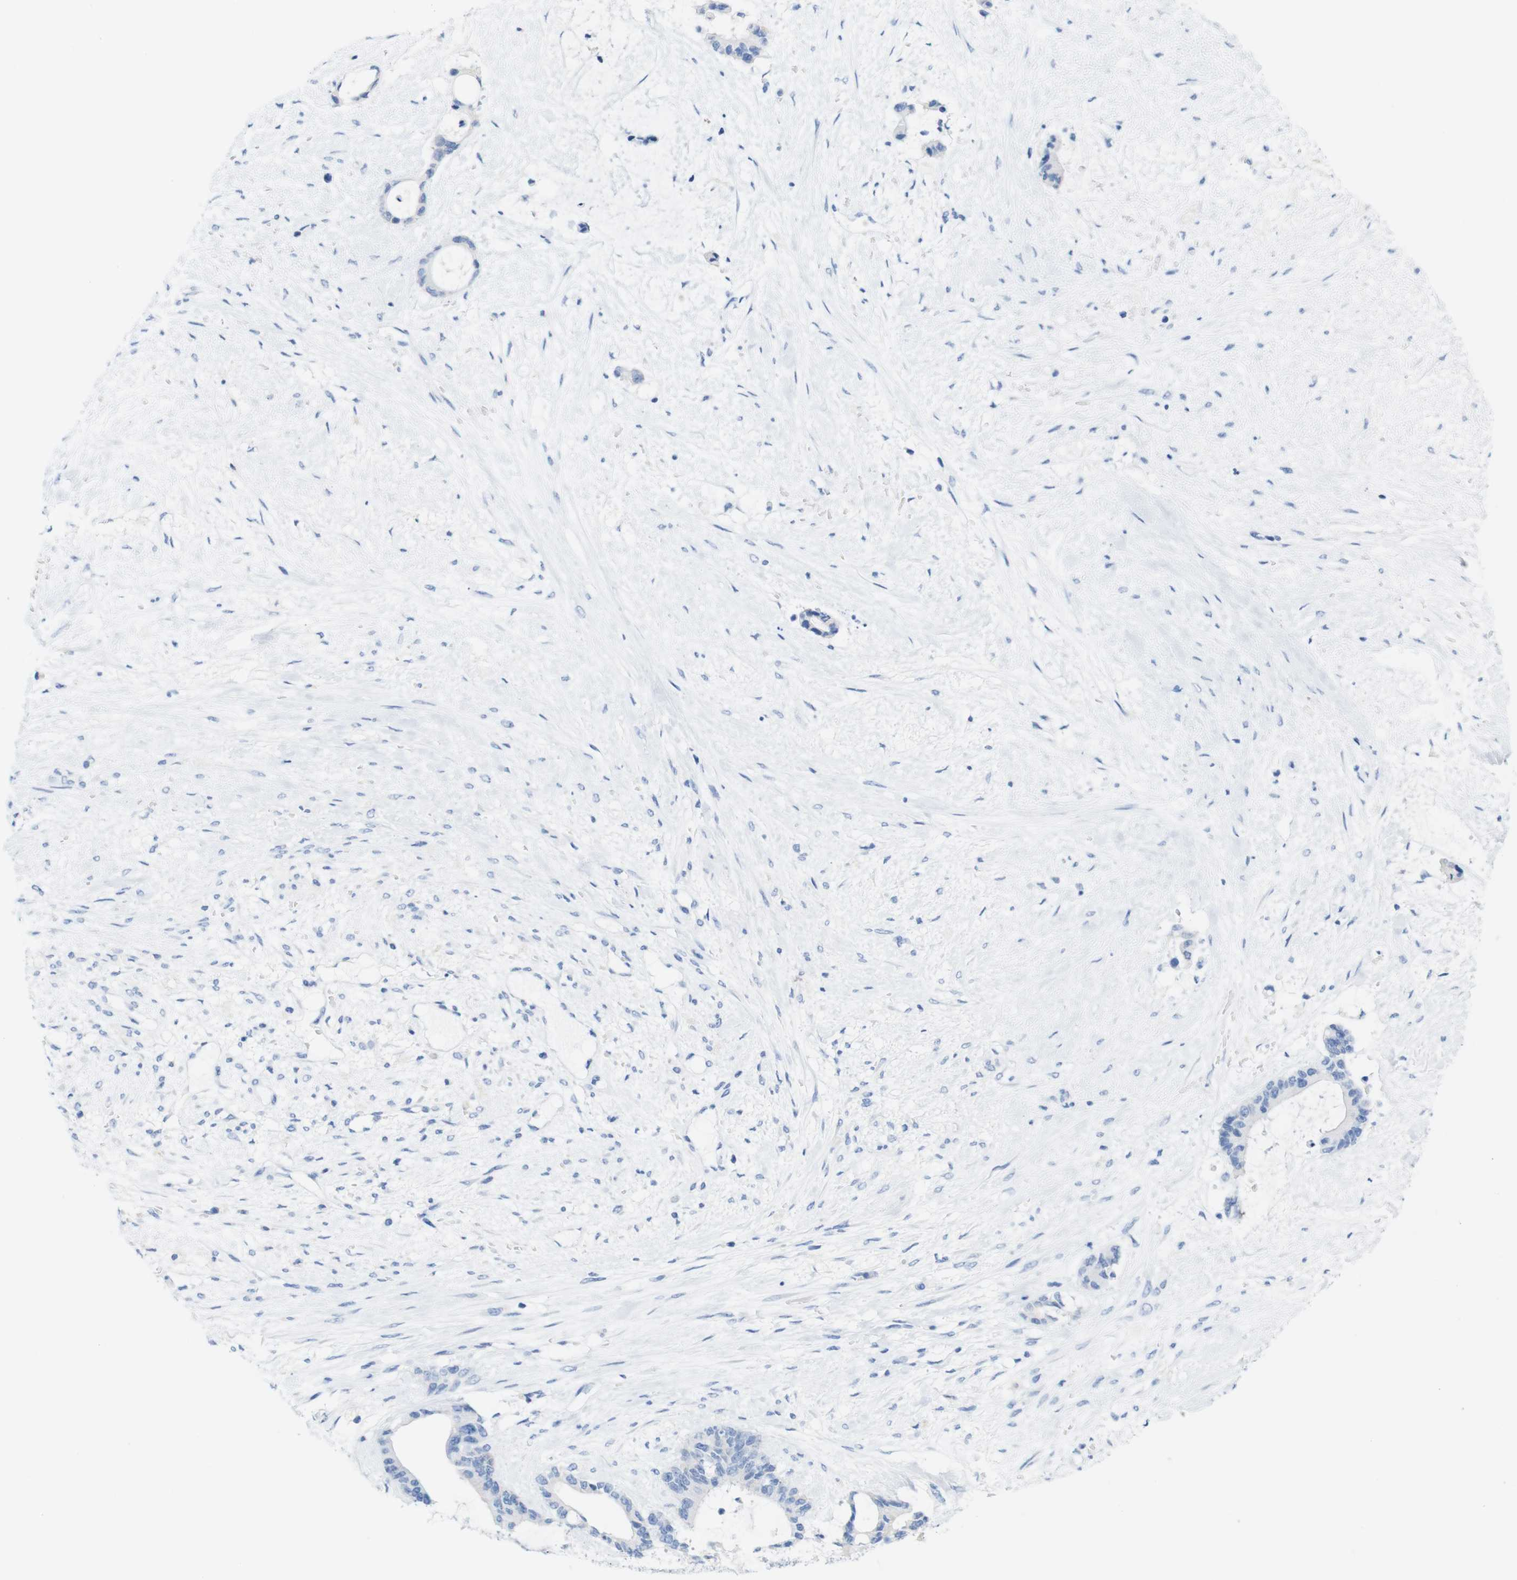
{"staining": {"intensity": "negative", "quantity": "none", "location": "none"}, "tissue": "liver cancer", "cell_type": "Tumor cells", "image_type": "cancer", "snomed": [{"axis": "morphology", "description": "Normal tissue, NOS"}, {"axis": "morphology", "description": "Cholangiocarcinoma"}, {"axis": "topography", "description": "Liver"}, {"axis": "topography", "description": "Peripheral nerve tissue"}], "caption": "Liver cancer was stained to show a protein in brown. There is no significant positivity in tumor cells.", "gene": "LAG3", "patient": {"sex": "female", "age": 73}}